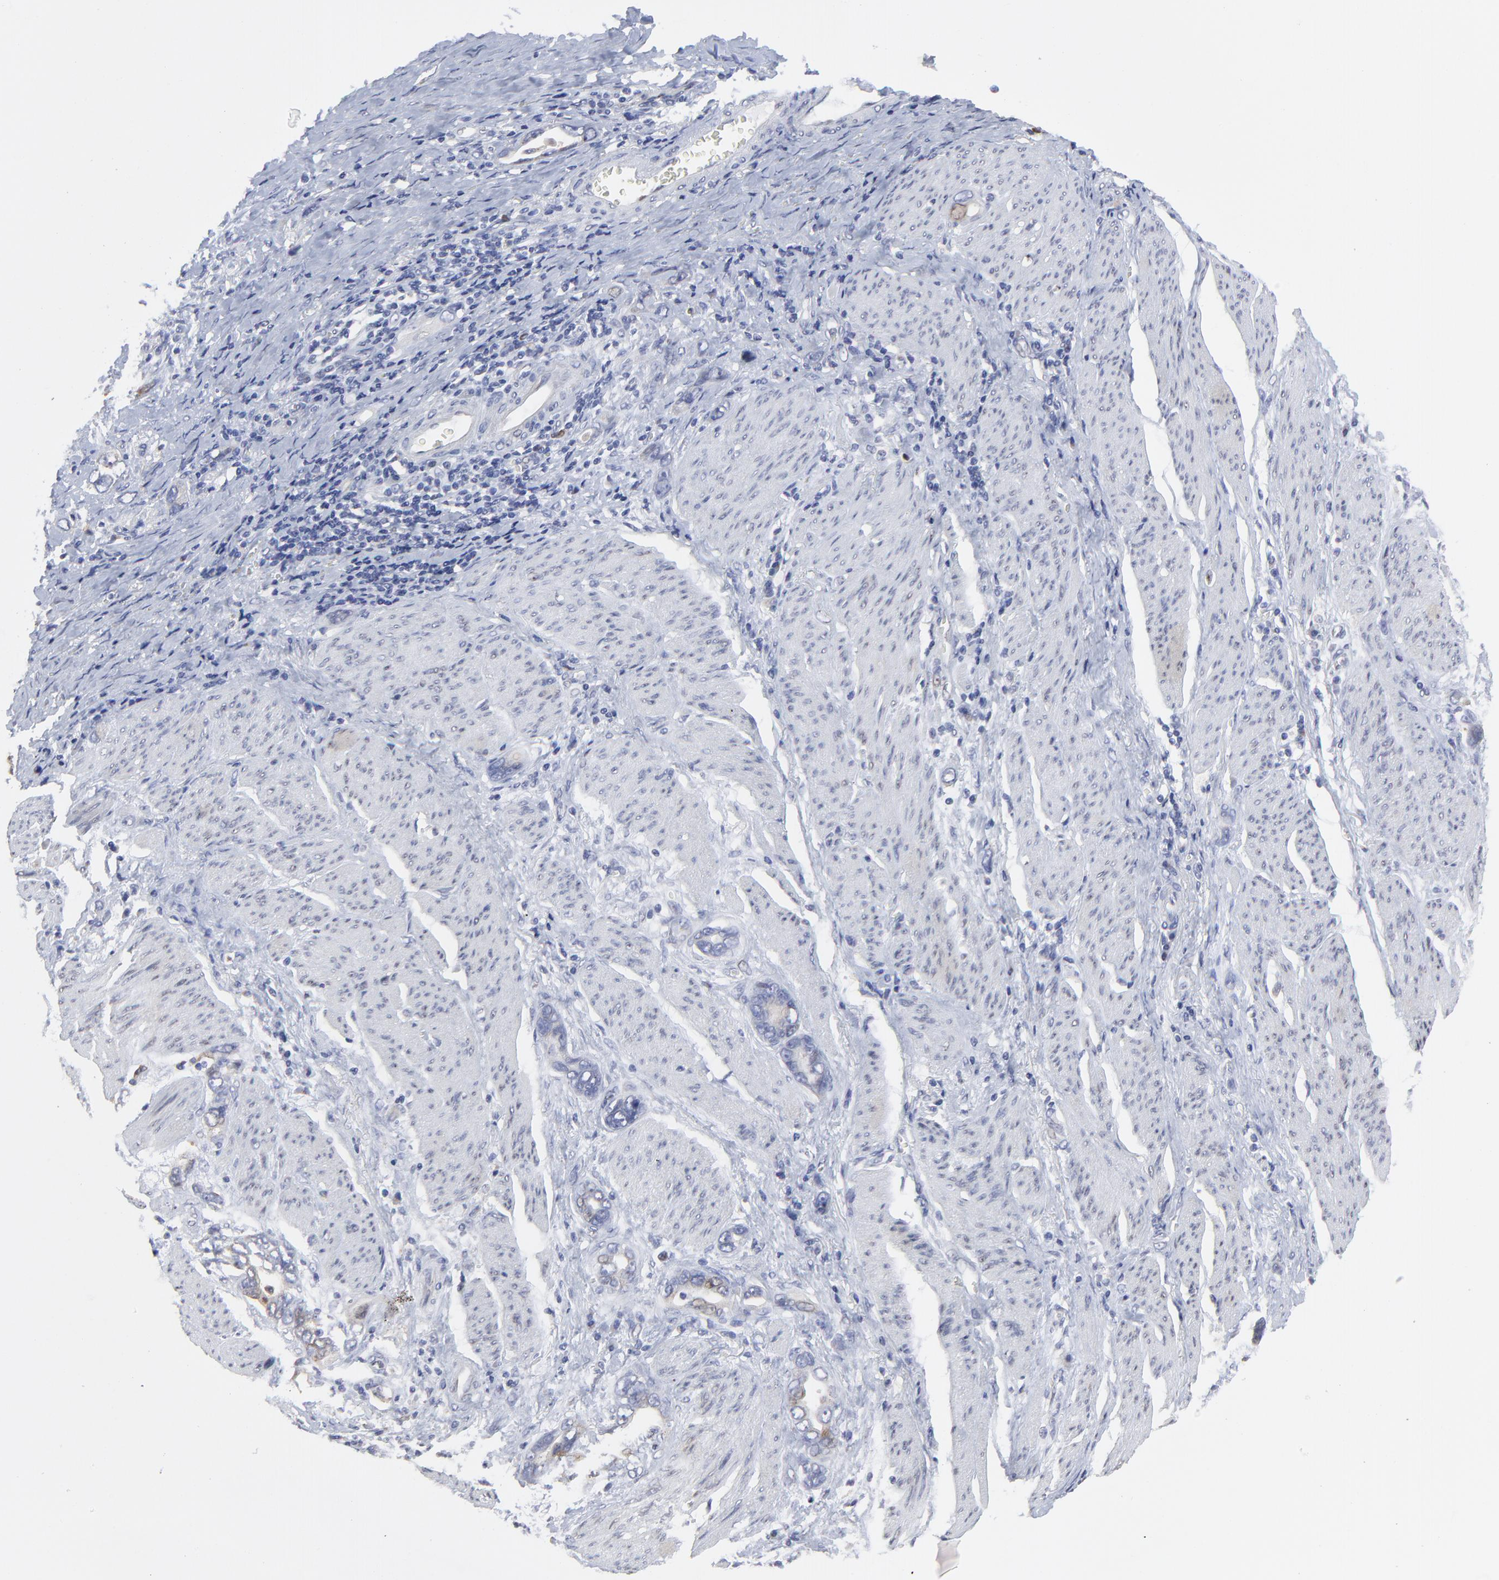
{"staining": {"intensity": "negative", "quantity": "none", "location": "none"}, "tissue": "stomach cancer", "cell_type": "Tumor cells", "image_type": "cancer", "snomed": [{"axis": "morphology", "description": "Adenocarcinoma, NOS"}, {"axis": "topography", "description": "Stomach"}], "caption": "DAB (3,3'-diaminobenzidine) immunohistochemical staining of adenocarcinoma (stomach) reveals no significant staining in tumor cells.", "gene": "NCAPH", "patient": {"sex": "male", "age": 78}}